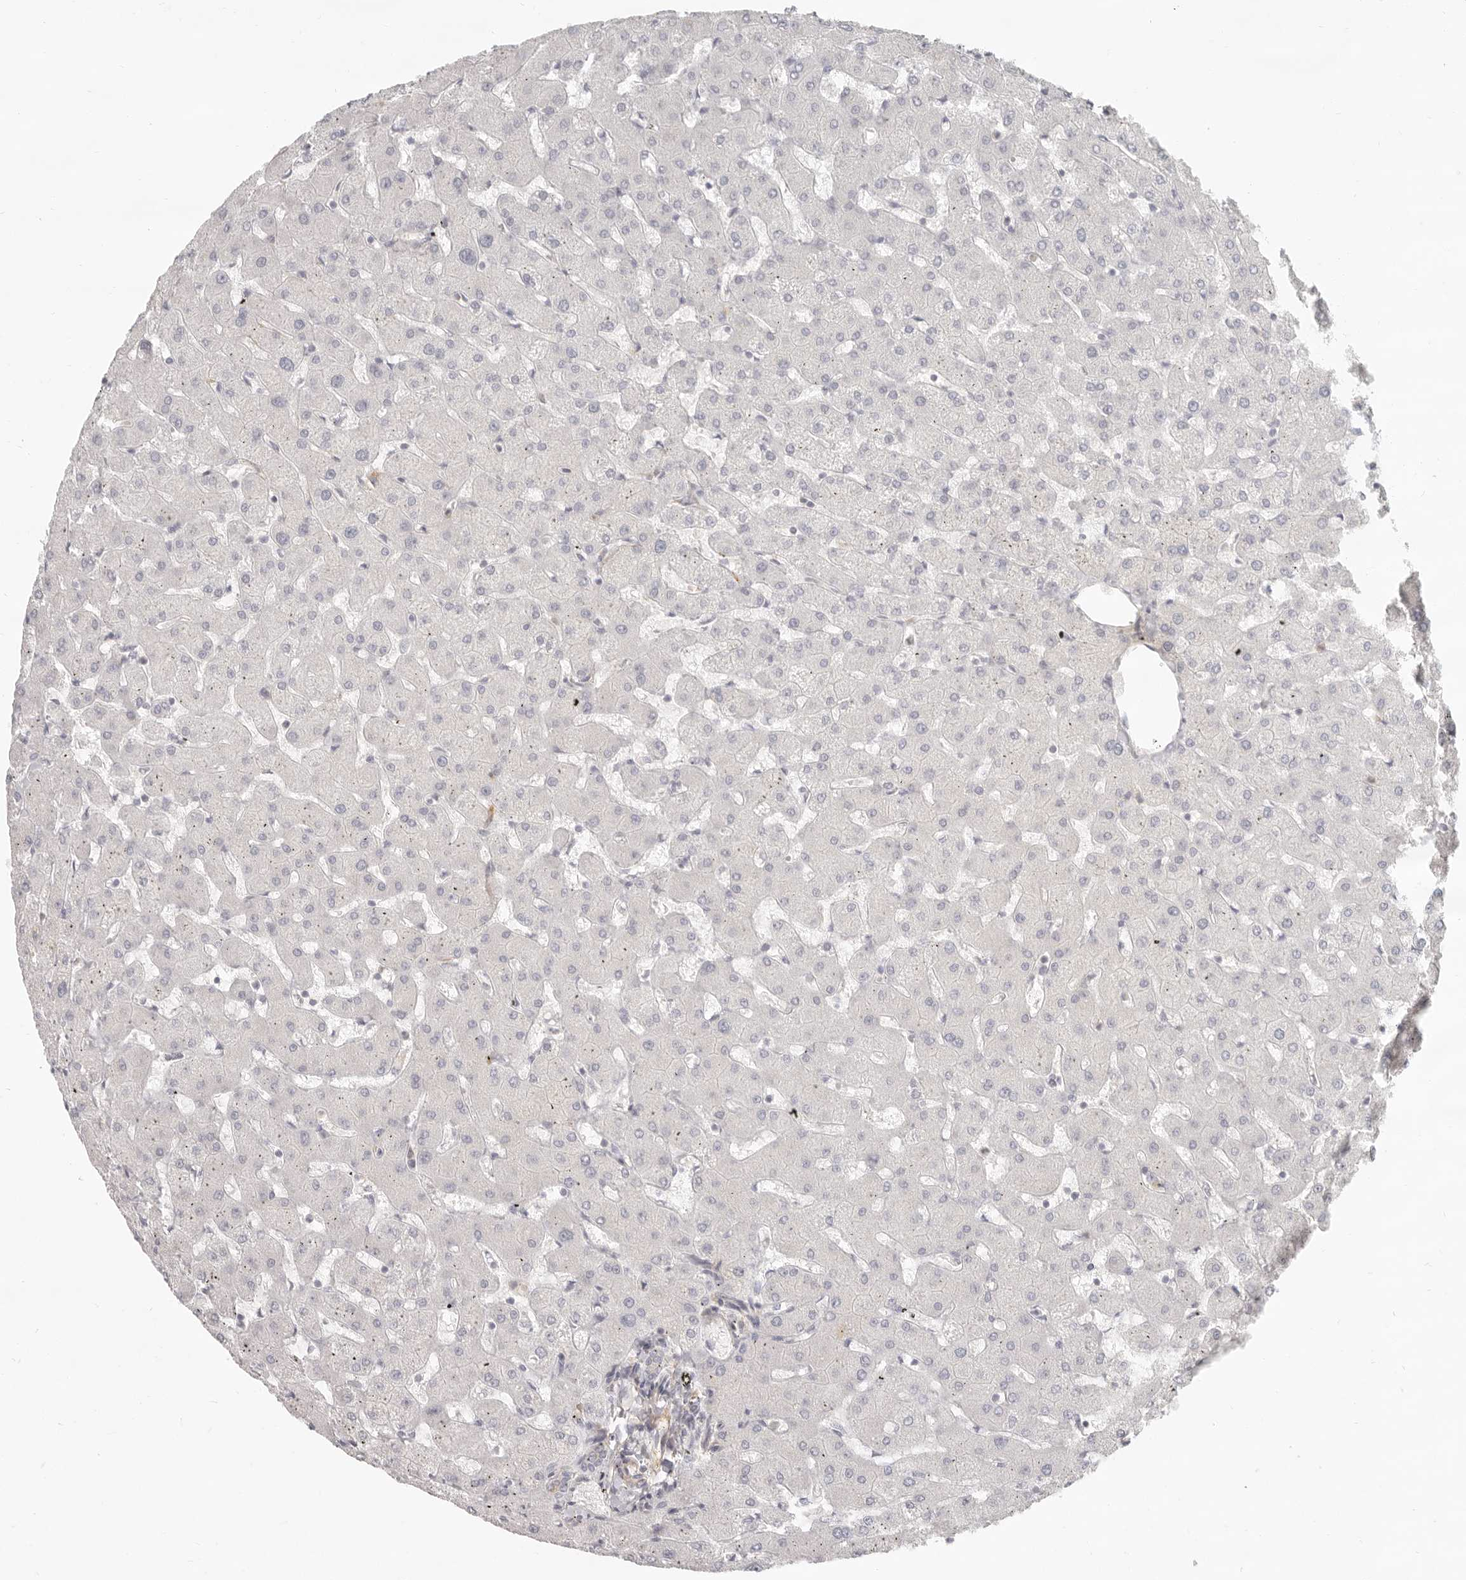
{"staining": {"intensity": "strong", "quantity": "25%-75%", "location": "cytoplasmic/membranous"}, "tissue": "liver", "cell_type": "Cholangiocytes", "image_type": "normal", "snomed": [{"axis": "morphology", "description": "Normal tissue, NOS"}, {"axis": "topography", "description": "Liver"}], "caption": "Protein staining of benign liver shows strong cytoplasmic/membranous positivity in about 25%-75% of cholangiocytes. (Brightfield microscopy of DAB IHC at high magnification).", "gene": "NIBAN1", "patient": {"sex": "female", "age": 63}}